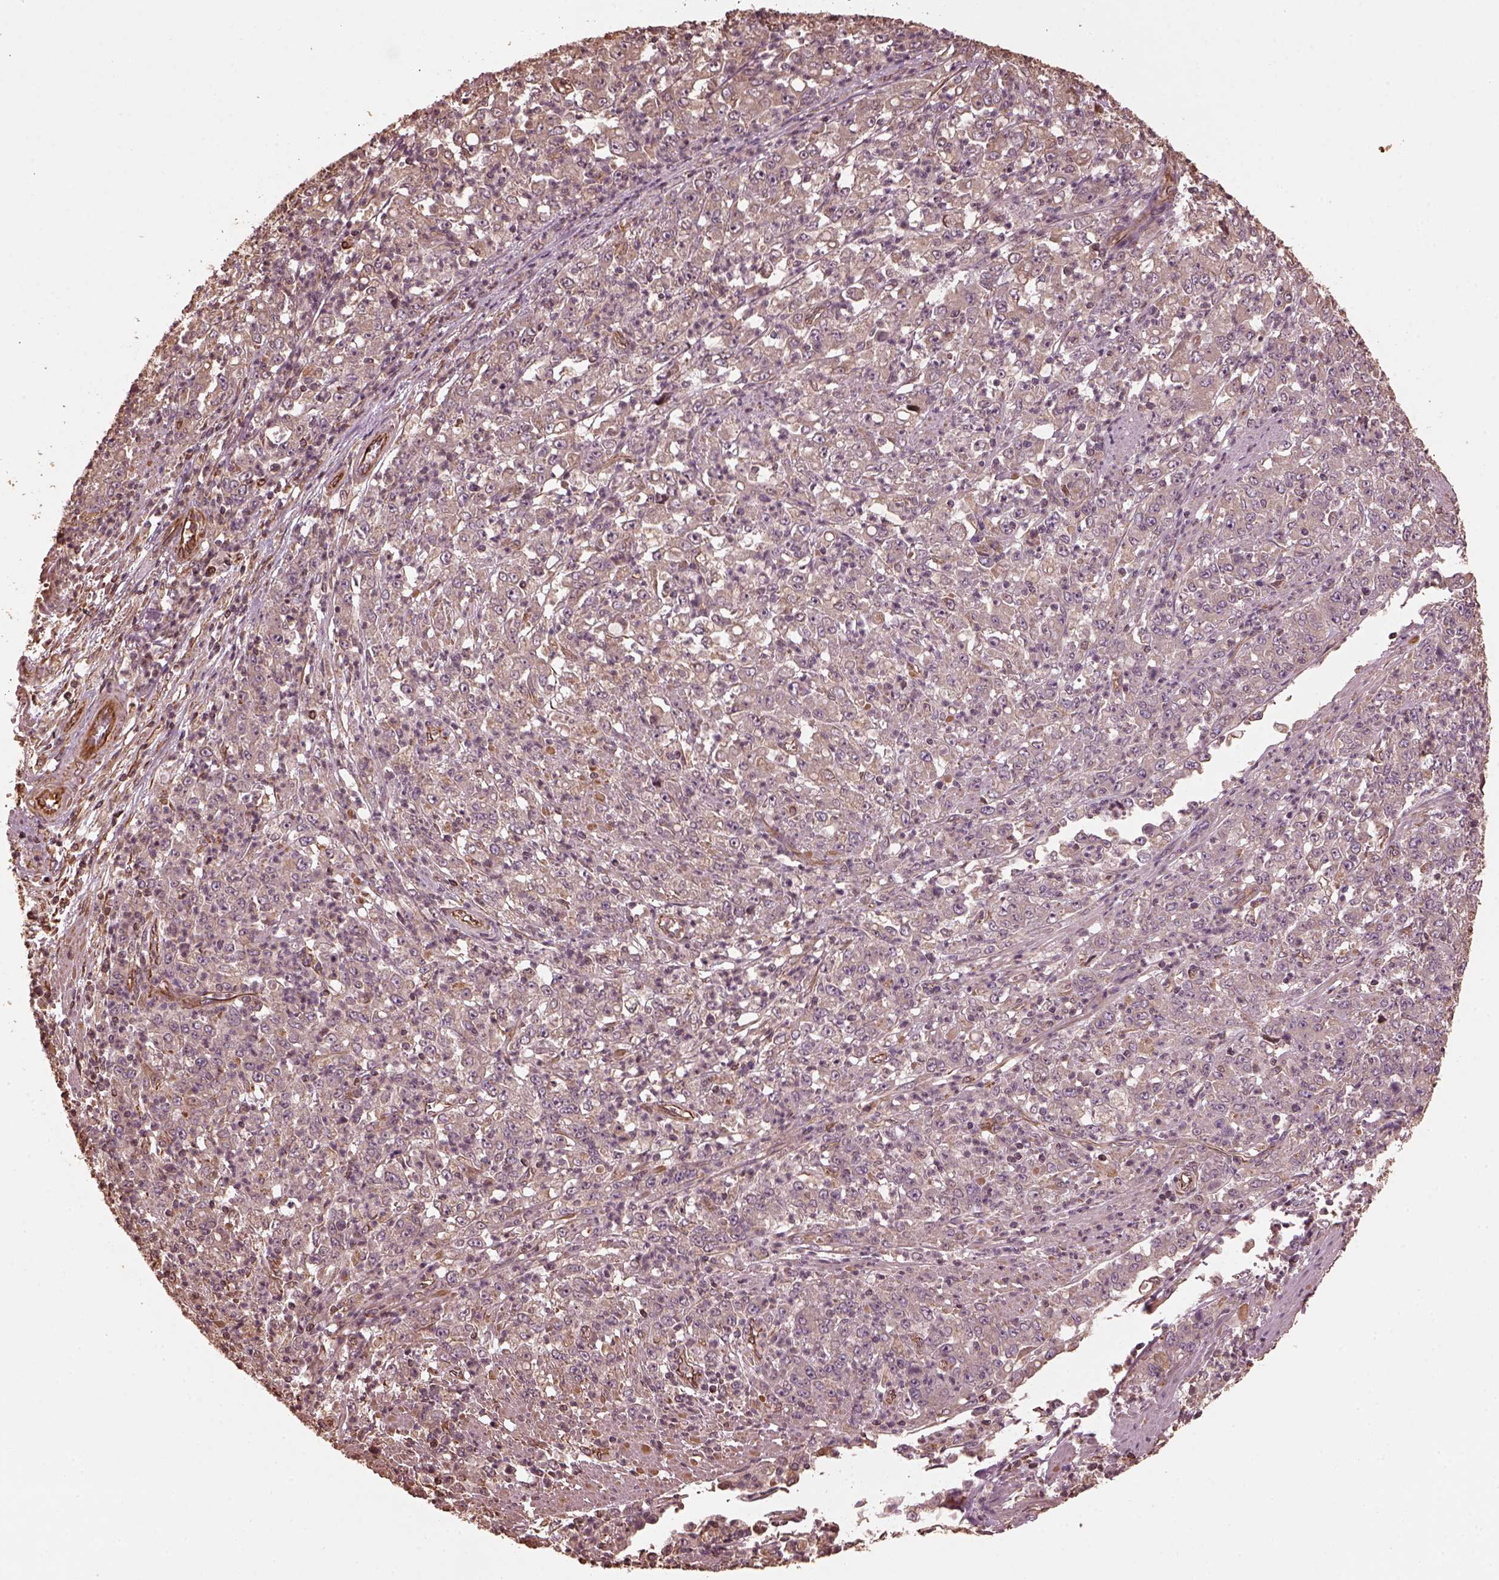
{"staining": {"intensity": "negative", "quantity": "none", "location": "none"}, "tissue": "stomach cancer", "cell_type": "Tumor cells", "image_type": "cancer", "snomed": [{"axis": "morphology", "description": "Adenocarcinoma, NOS"}, {"axis": "topography", "description": "Stomach, lower"}], "caption": "Tumor cells are negative for brown protein staining in stomach cancer (adenocarcinoma).", "gene": "GTPBP1", "patient": {"sex": "female", "age": 71}}